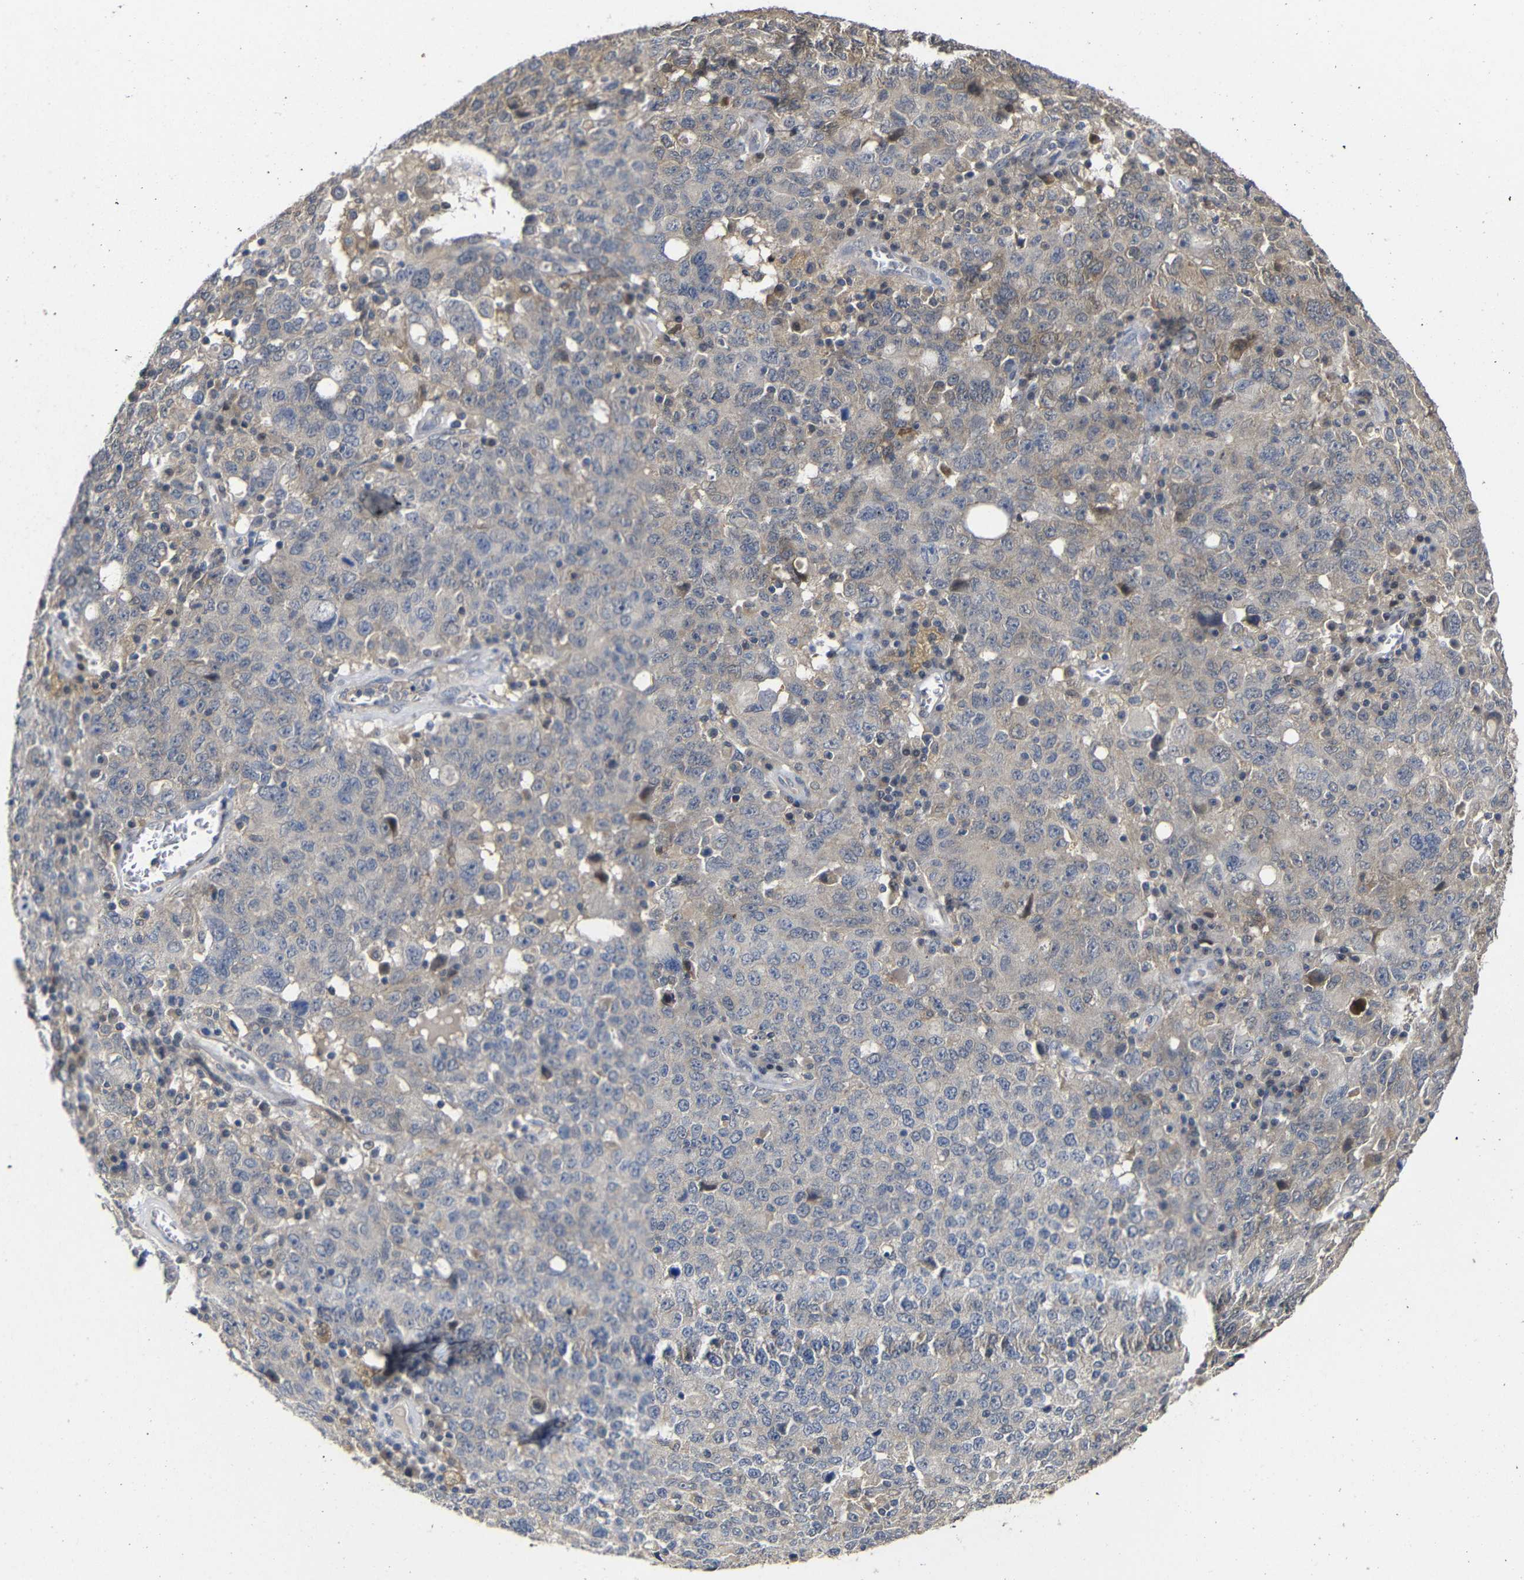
{"staining": {"intensity": "weak", "quantity": "<25%", "location": "cytoplasmic/membranous"}, "tissue": "ovarian cancer", "cell_type": "Tumor cells", "image_type": "cancer", "snomed": [{"axis": "morphology", "description": "Carcinoma, endometroid"}, {"axis": "topography", "description": "Ovary"}], "caption": "This histopathology image is of ovarian cancer (endometroid carcinoma) stained with IHC to label a protein in brown with the nuclei are counter-stained blue. There is no expression in tumor cells.", "gene": "ATG12", "patient": {"sex": "female", "age": 62}}